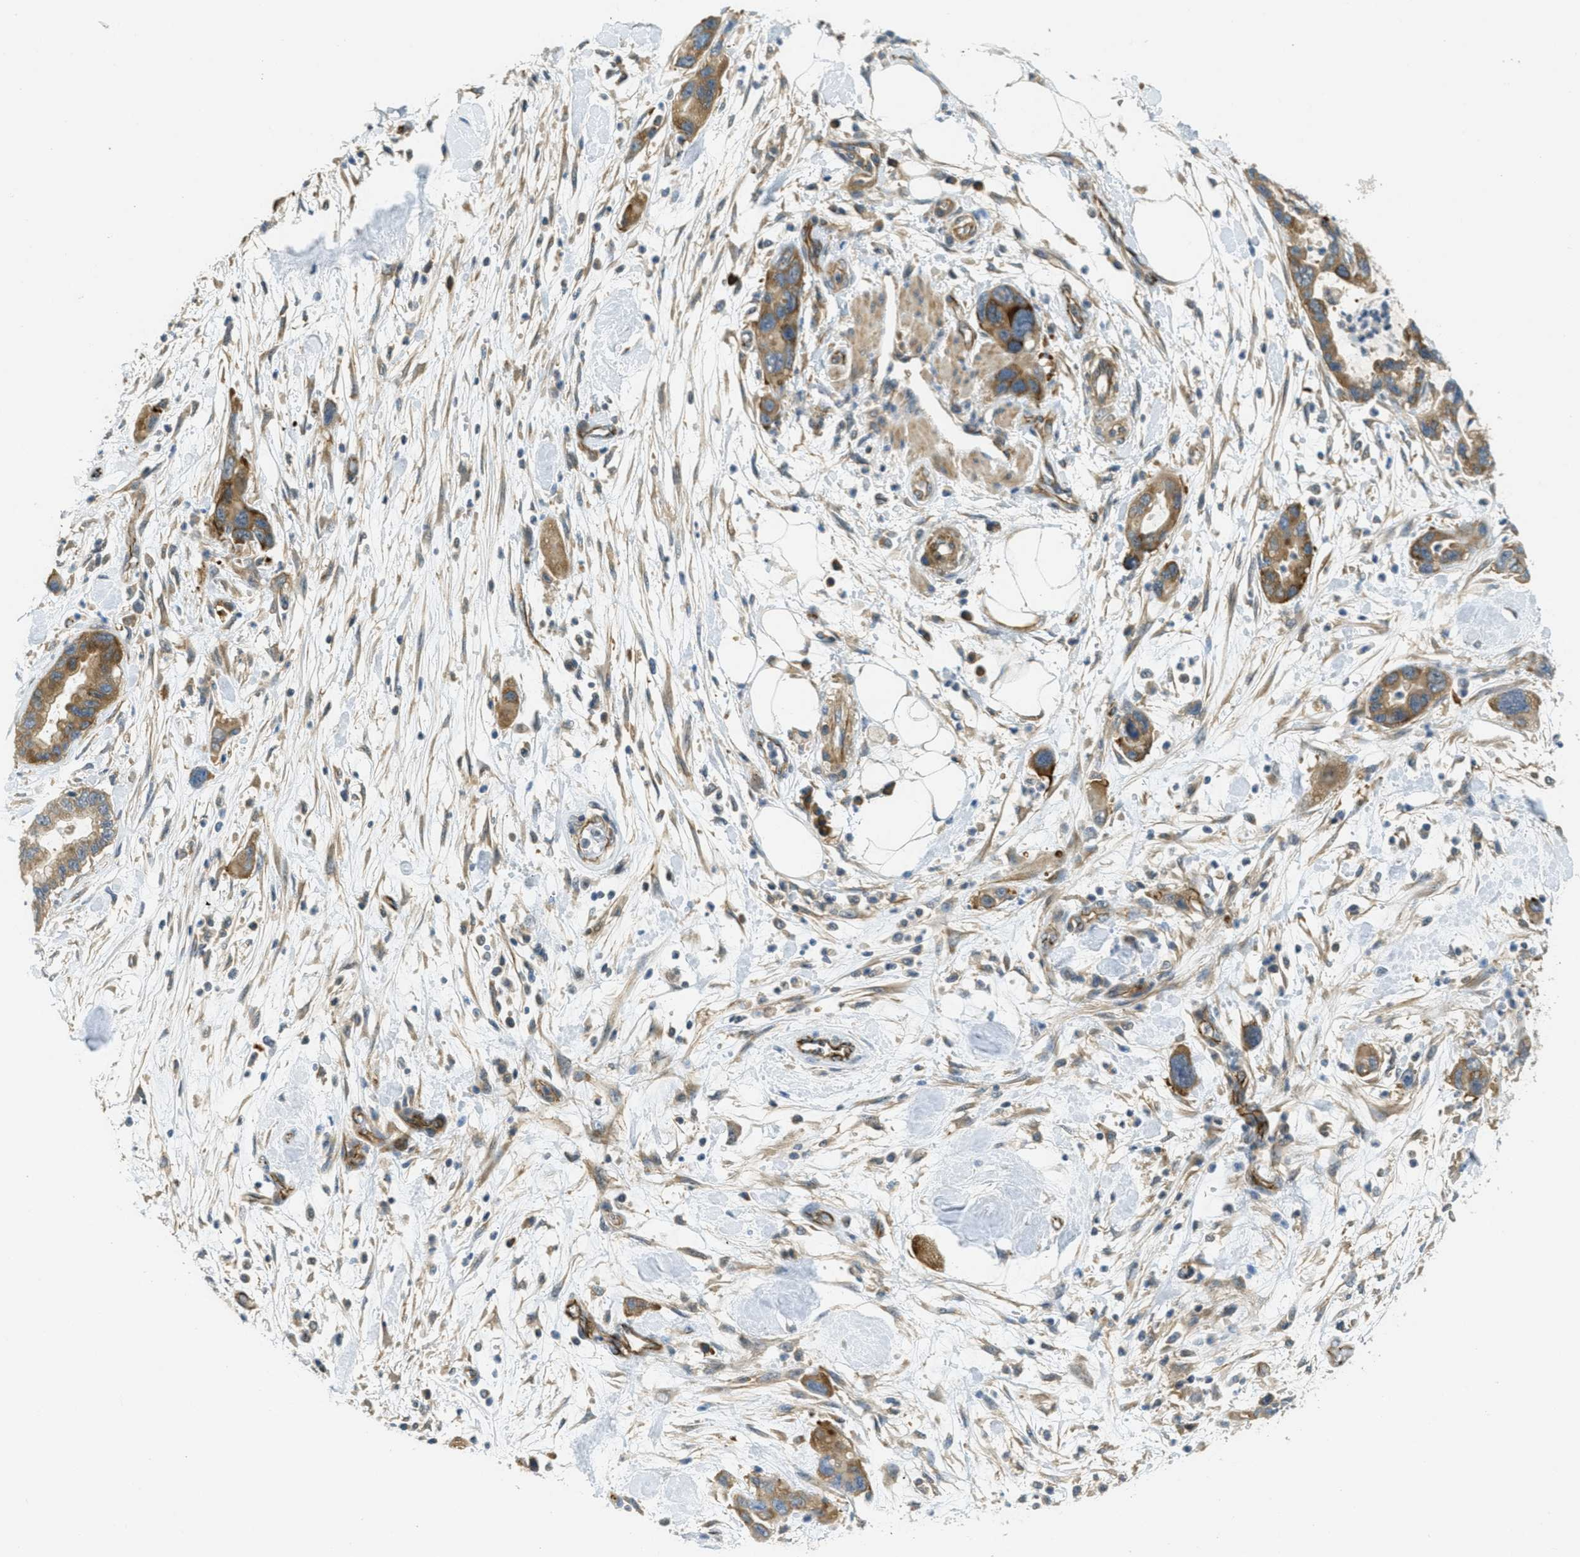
{"staining": {"intensity": "moderate", "quantity": ">75%", "location": "cytoplasmic/membranous"}, "tissue": "pancreatic cancer", "cell_type": "Tumor cells", "image_type": "cancer", "snomed": [{"axis": "morphology", "description": "Normal tissue, NOS"}, {"axis": "morphology", "description": "Adenocarcinoma, NOS"}, {"axis": "topography", "description": "Pancreas"}], "caption": "Tumor cells demonstrate medium levels of moderate cytoplasmic/membranous positivity in about >75% of cells in human adenocarcinoma (pancreatic). The staining was performed using DAB to visualize the protein expression in brown, while the nuclei were stained in blue with hematoxylin (Magnification: 20x).", "gene": "JCAD", "patient": {"sex": "female", "age": 71}}